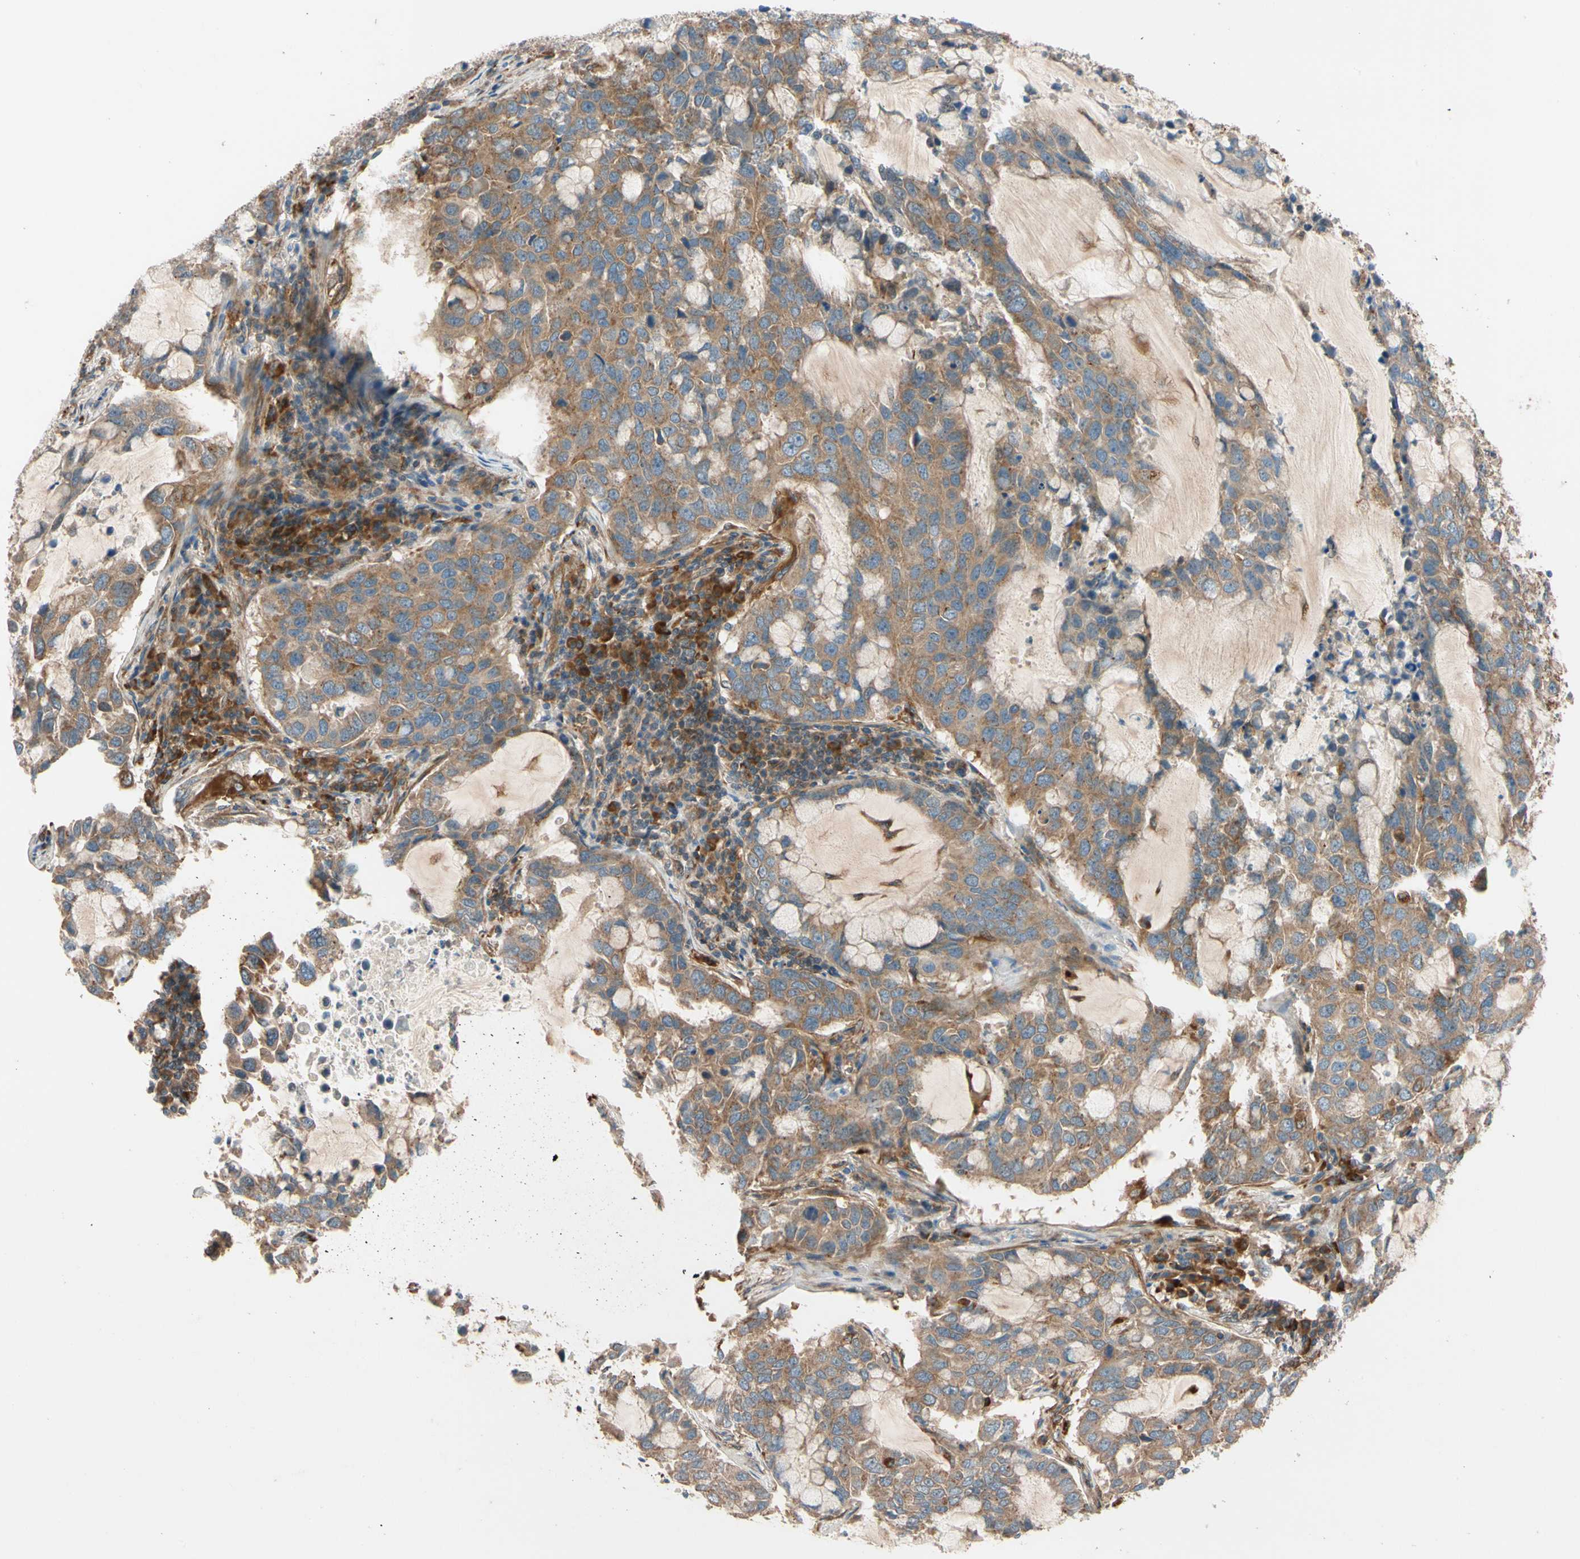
{"staining": {"intensity": "moderate", "quantity": ">75%", "location": "cytoplasmic/membranous"}, "tissue": "lung cancer", "cell_type": "Tumor cells", "image_type": "cancer", "snomed": [{"axis": "morphology", "description": "Adenocarcinoma, NOS"}, {"axis": "topography", "description": "Lung"}], "caption": "Adenocarcinoma (lung) stained for a protein exhibits moderate cytoplasmic/membranous positivity in tumor cells.", "gene": "PHYH", "patient": {"sex": "male", "age": 64}}